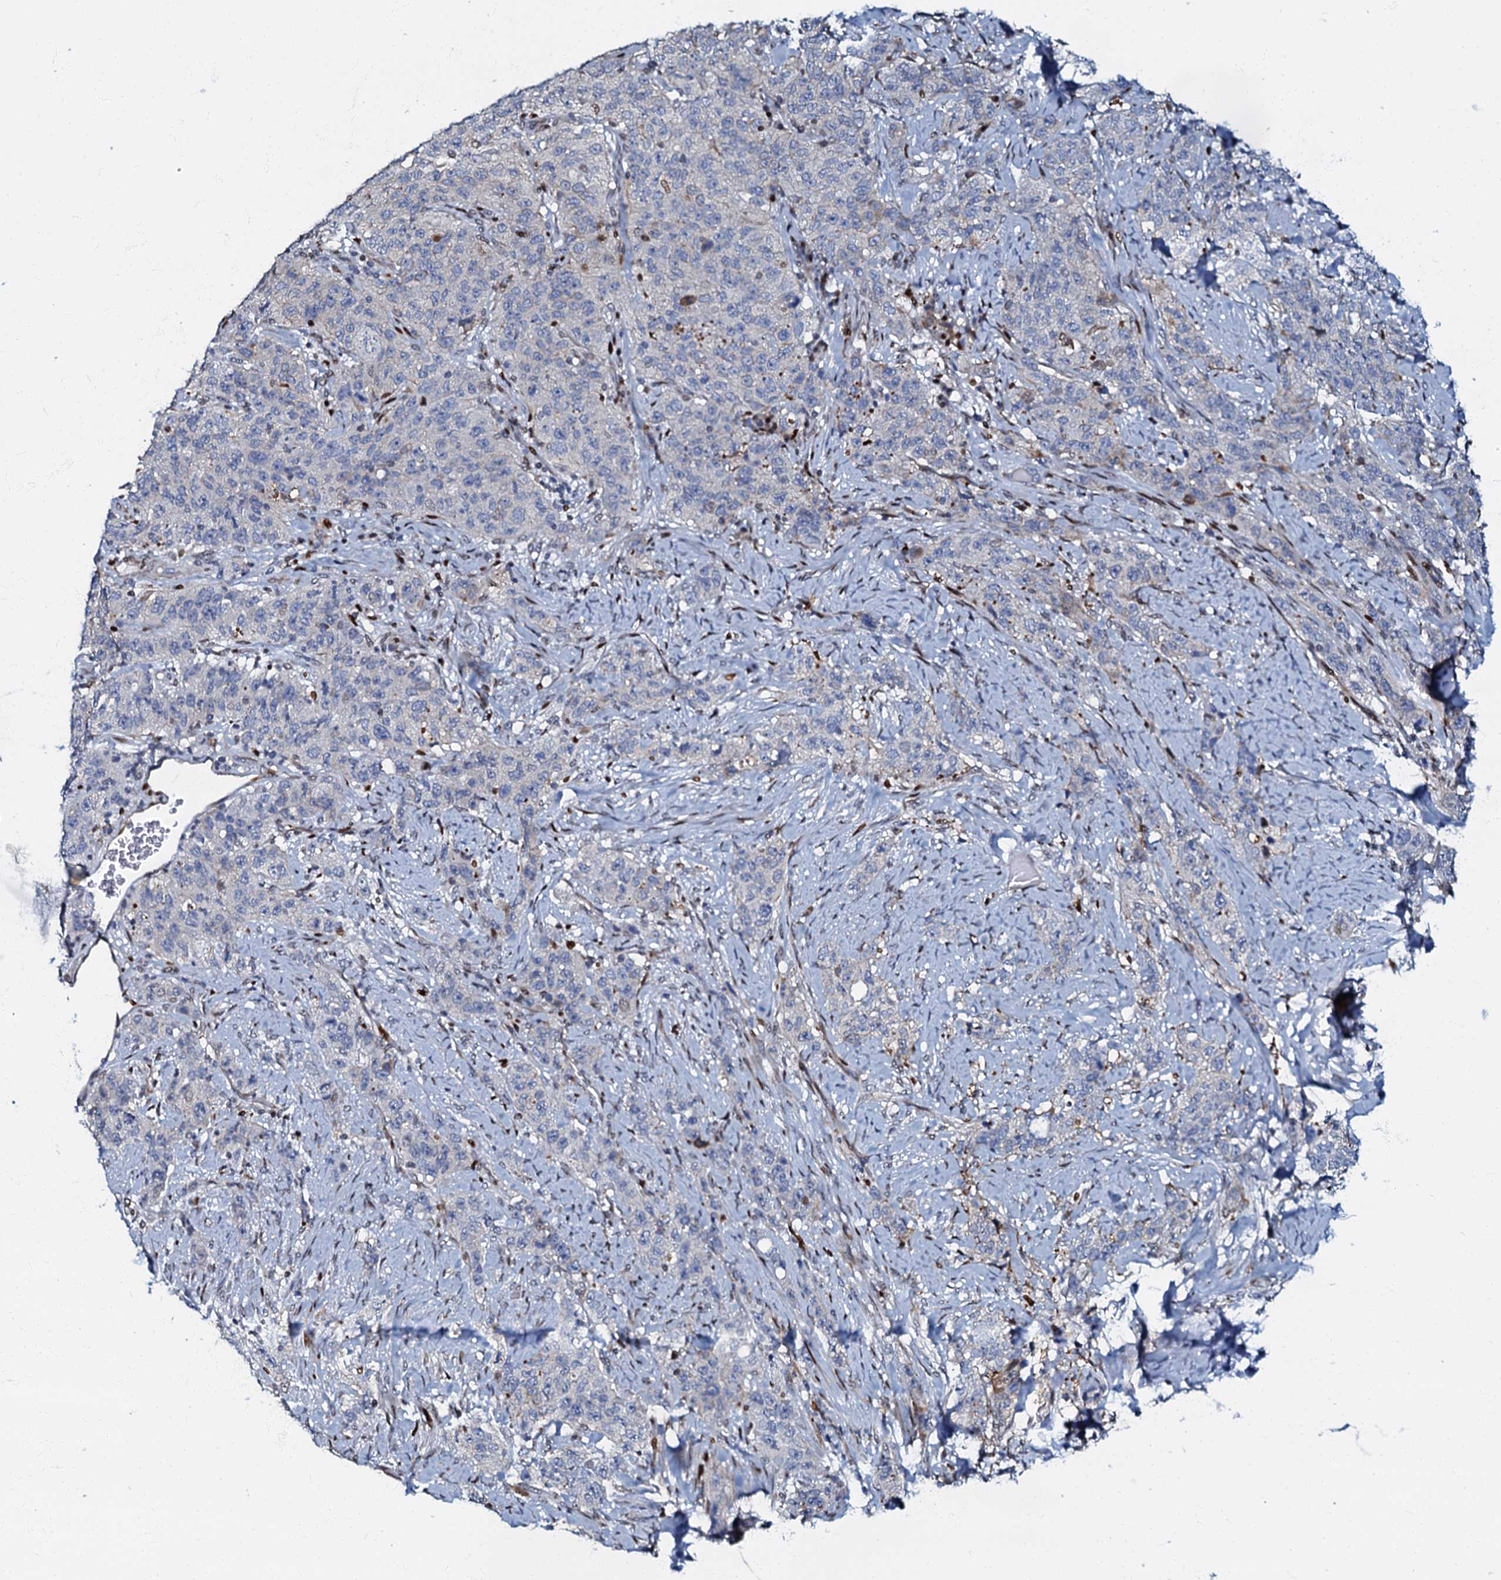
{"staining": {"intensity": "negative", "quantity": "none", "location": "none"}, "tissue": "stomach cancer", "cell_type": "Tumor cells", "image_type": "cancer", "snomed": [{"axis": "morphology", "description": "Adenocarcinoma, NOS"}, {"axis": "topography", "description": "Stomach"}], "caption": "Human stomach adenocarcinoma stained for a protein using IHC exhibits no positivity in tumor cells.", "gene": "MFSD5", "patient": {"sex": "male", "age": 48}}